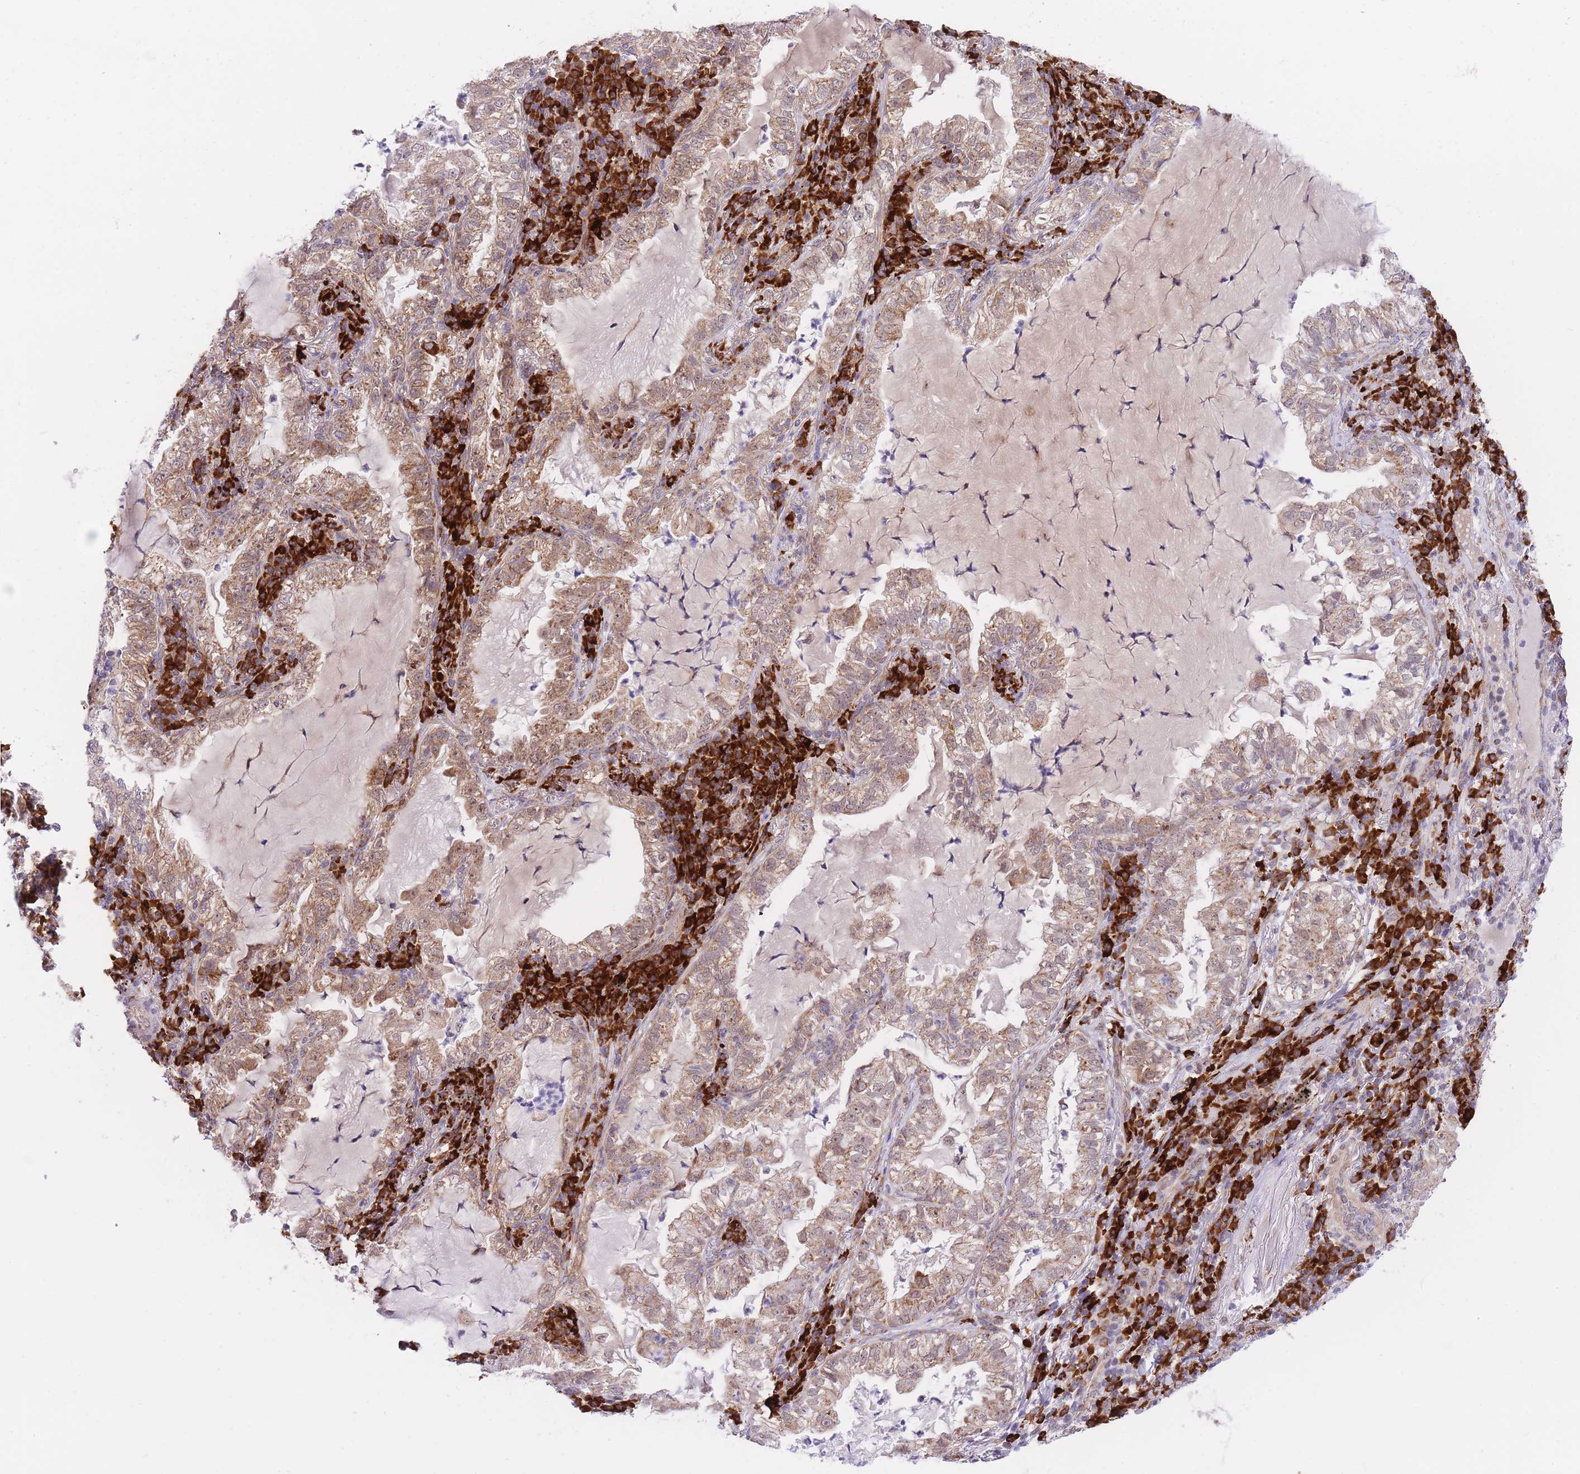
{"staining": {"intensity": "moderate", "quantity": ">75%", "location": "cytoplasmic/membranous,nuclear"}, "tissue": "lung cancer", "cell_type": "Tumor cells", "image_type": "cancer", "snomed": [{"axis": "morphology", "description": "Adenocarcinoma, NOS"}, {"axis": "topography", "description": "Lung"}], "caption": "This image displays lung adenocarcinoma stained with immunohistochemistry to label a protein in brown. The cytoplasmic/membranous and nuclear of tumor cells show moderate positivity for the protein. Nuclei are counter-stained blue.", "gene": "EXOSC8", "patient": {"sex": "female", "age": 73}}